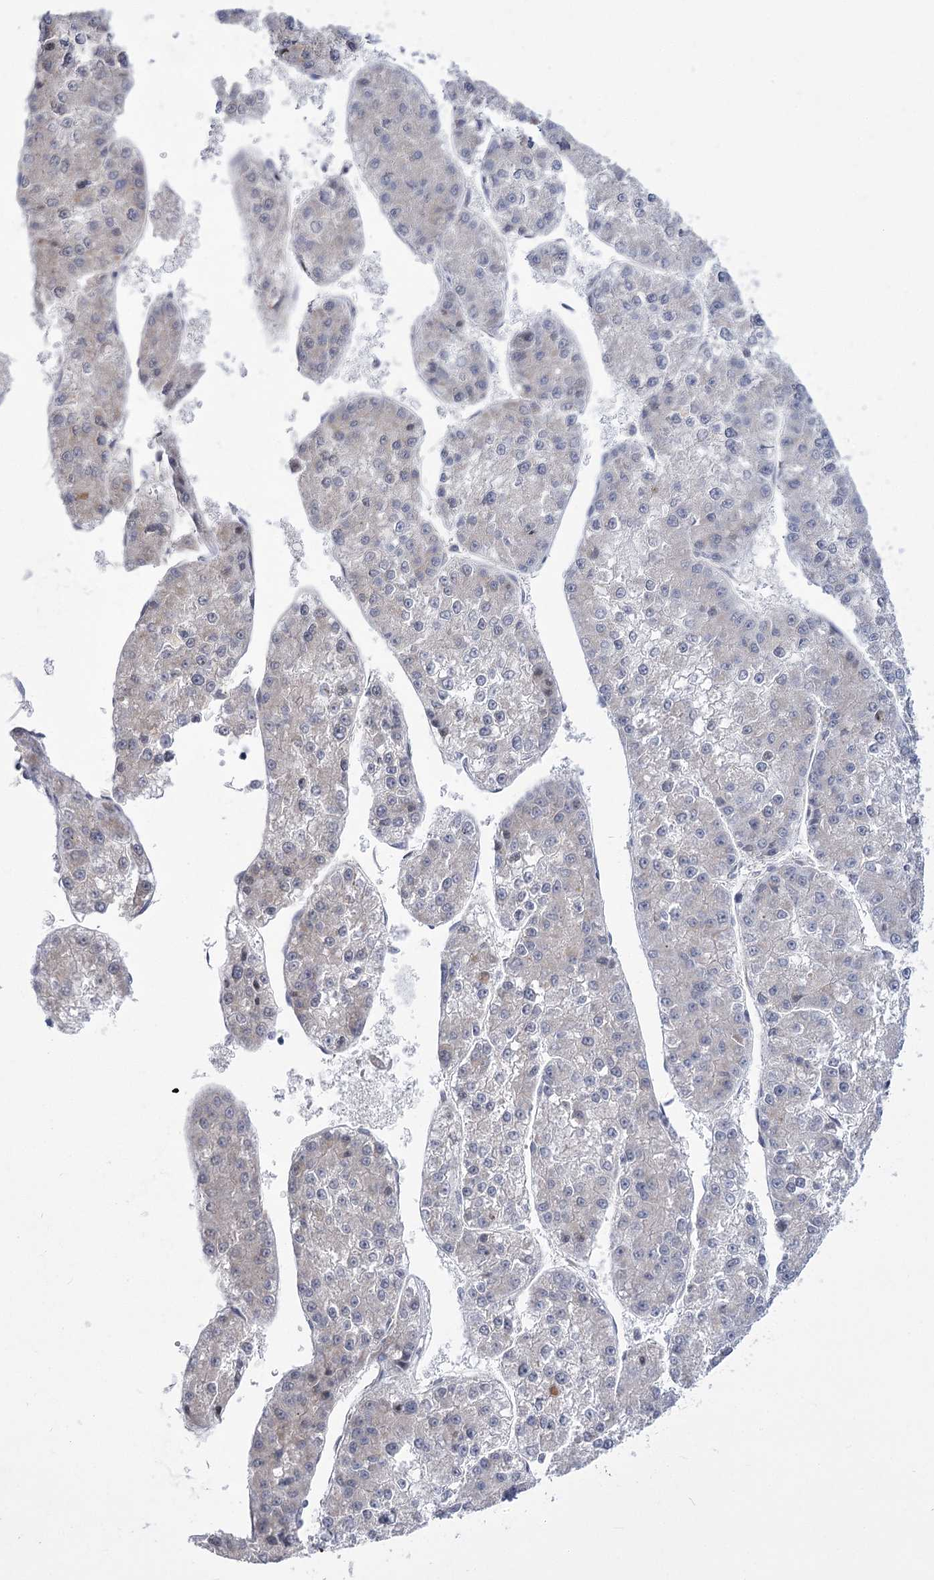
{"staining": {"intensity": "negative", "quantity": "none", "location": "none"}, "tissue": "liver cancer", "cell_type": "Tumor cells", "image_type": "cancer", "snomed": [{"axis": "morphology", "description": "Carcinoma, Hepatocellular, NOS"}, {"axis": "topography", "description": "Liver"}], "caption": "Photomicrograph shows no significant protein positivity in tumor cells of liver hepatocellular carcinoma.", "gene": "PDHB", "patient": {"sex": "female", "age": 73}}